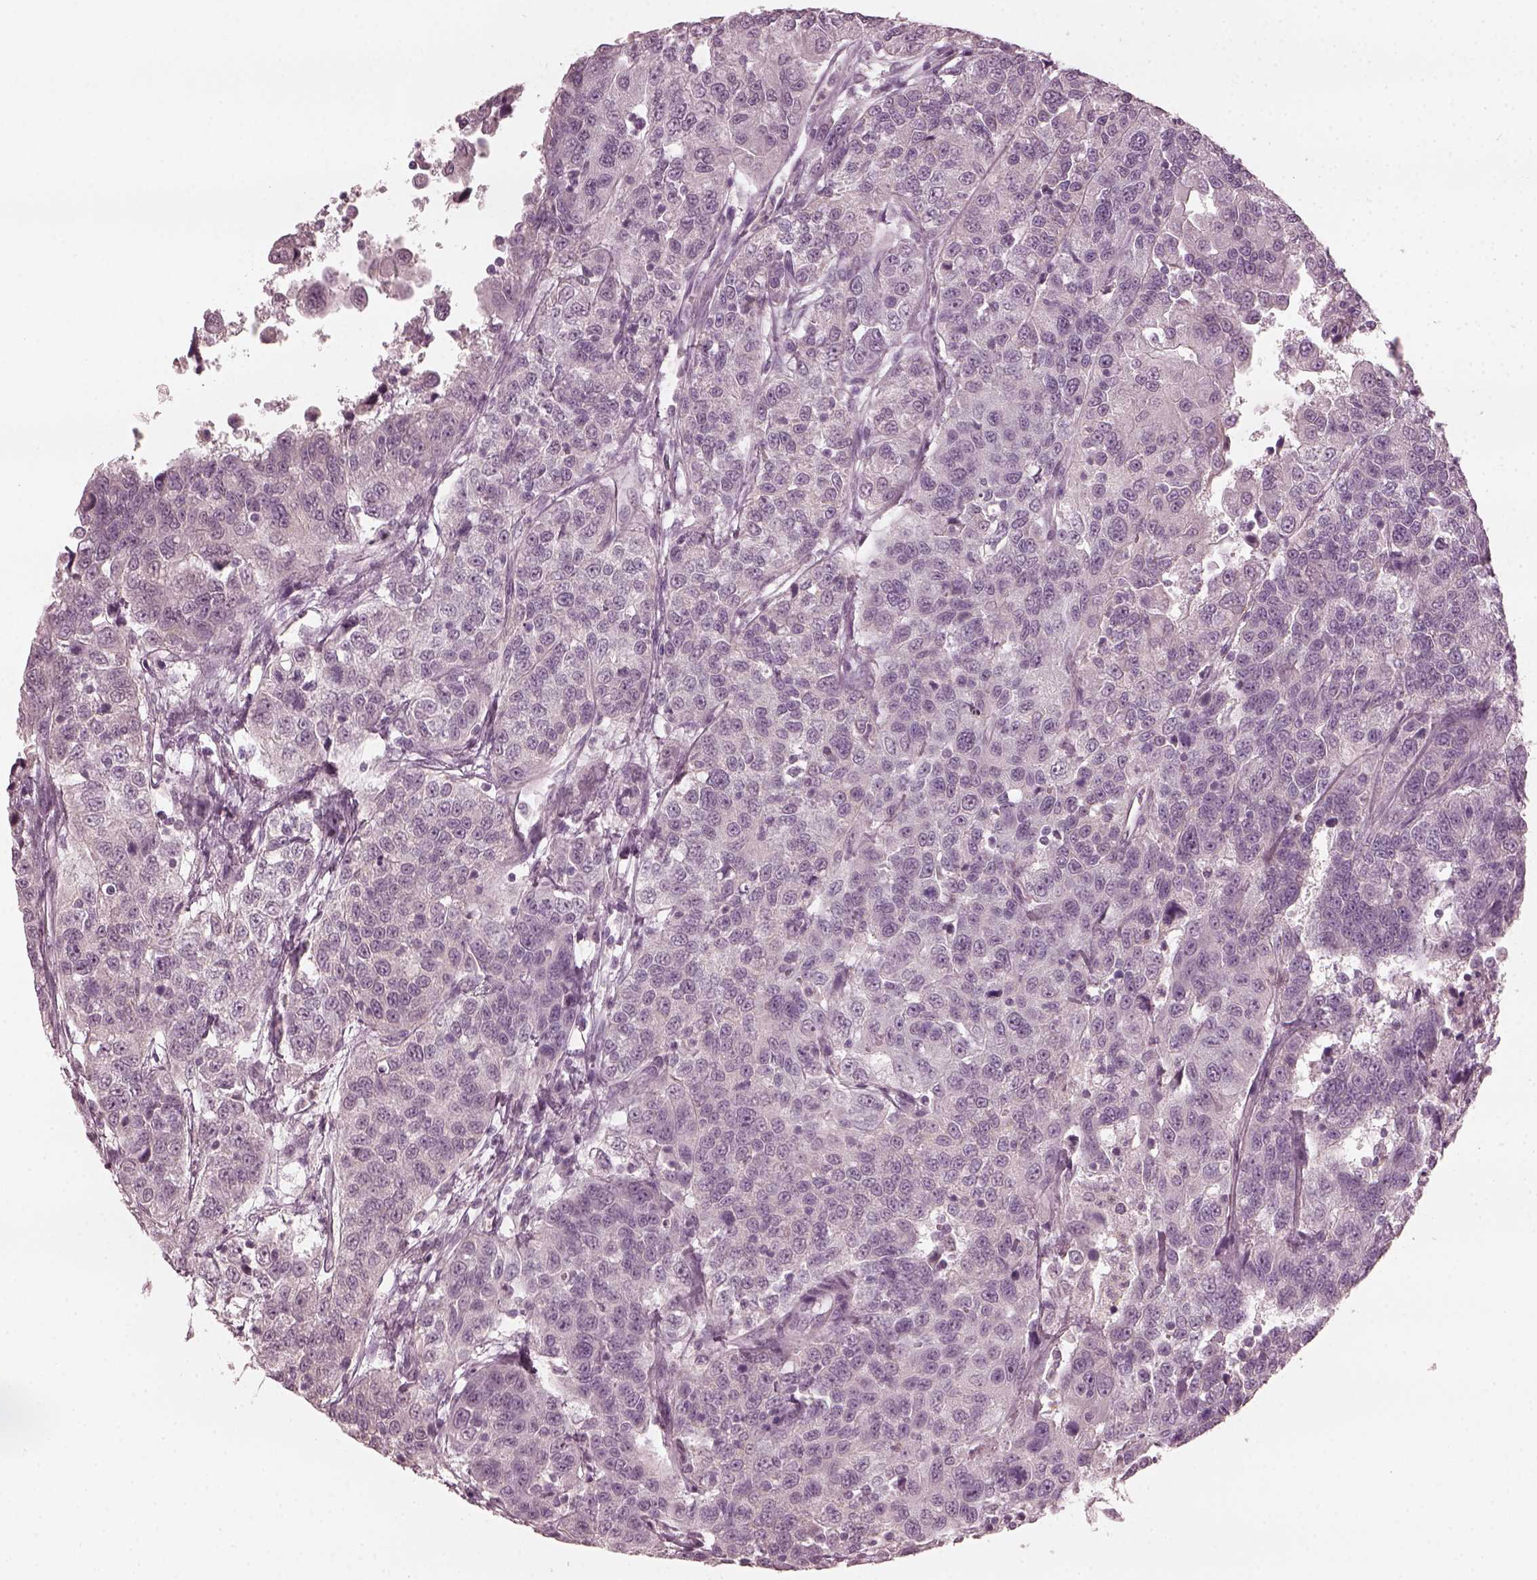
{"staining": {"intensity": "negative", "quantity": "none", "location": "none"}, "tissue": "urothelial cancer", "cell_type": "Tumor cells", "image_type": "cancer", "snomed": [{"axis": "morphology", "description": "Urothelial carcinoma, NOS"}, {"axis": "morphology", "description": "Urothelial carcinoma, High grade"}, {"axis": "topography", "description": "Urinary bladder"}], "caption": "Protein analysis of high-grade urothelial carcinoma exhibits no significant positivity in tumor cells.", "gene": "CCDC170", "patient": {"sex": "female", "age": 73}}